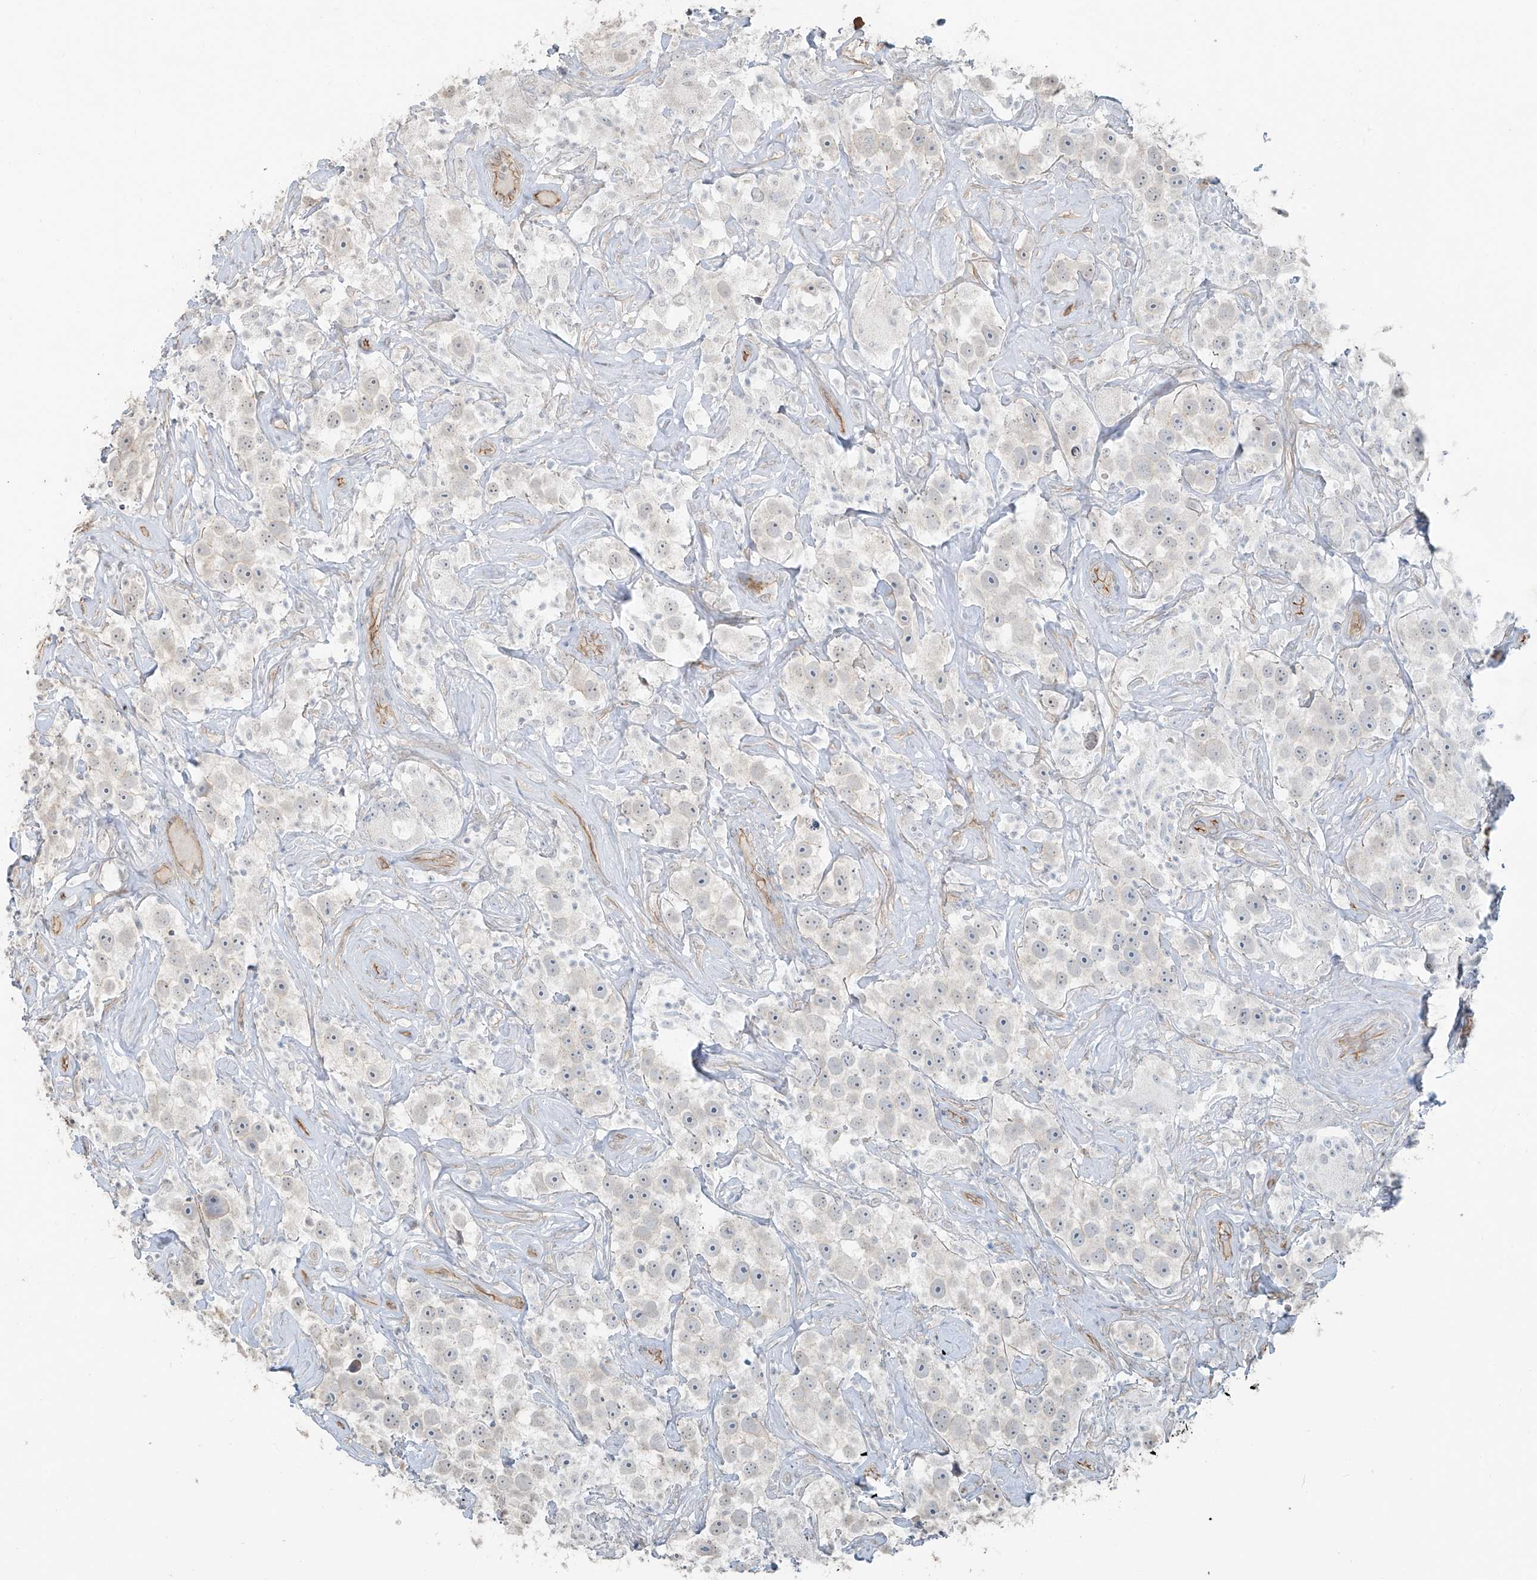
{"staining": {"intensity": "negative", "quantity": "none", "location": "none"}, "tissue": "testis cancer", "cell_type": "Tumor cells", "image_type": "cancer", "snomed": [{"axis": "morphology", "description": "Seminoma, NOS"}, {"axis": "topography", "description": "Testis"}], "caption": "High power microscopy micrograph of an immunohistochemistry (IHC) histopathology image of testis cancer, revealing no significant expression in tumor cells.", "gene": "TUBE1", "patient": {"sex": "male", "age": 49}}